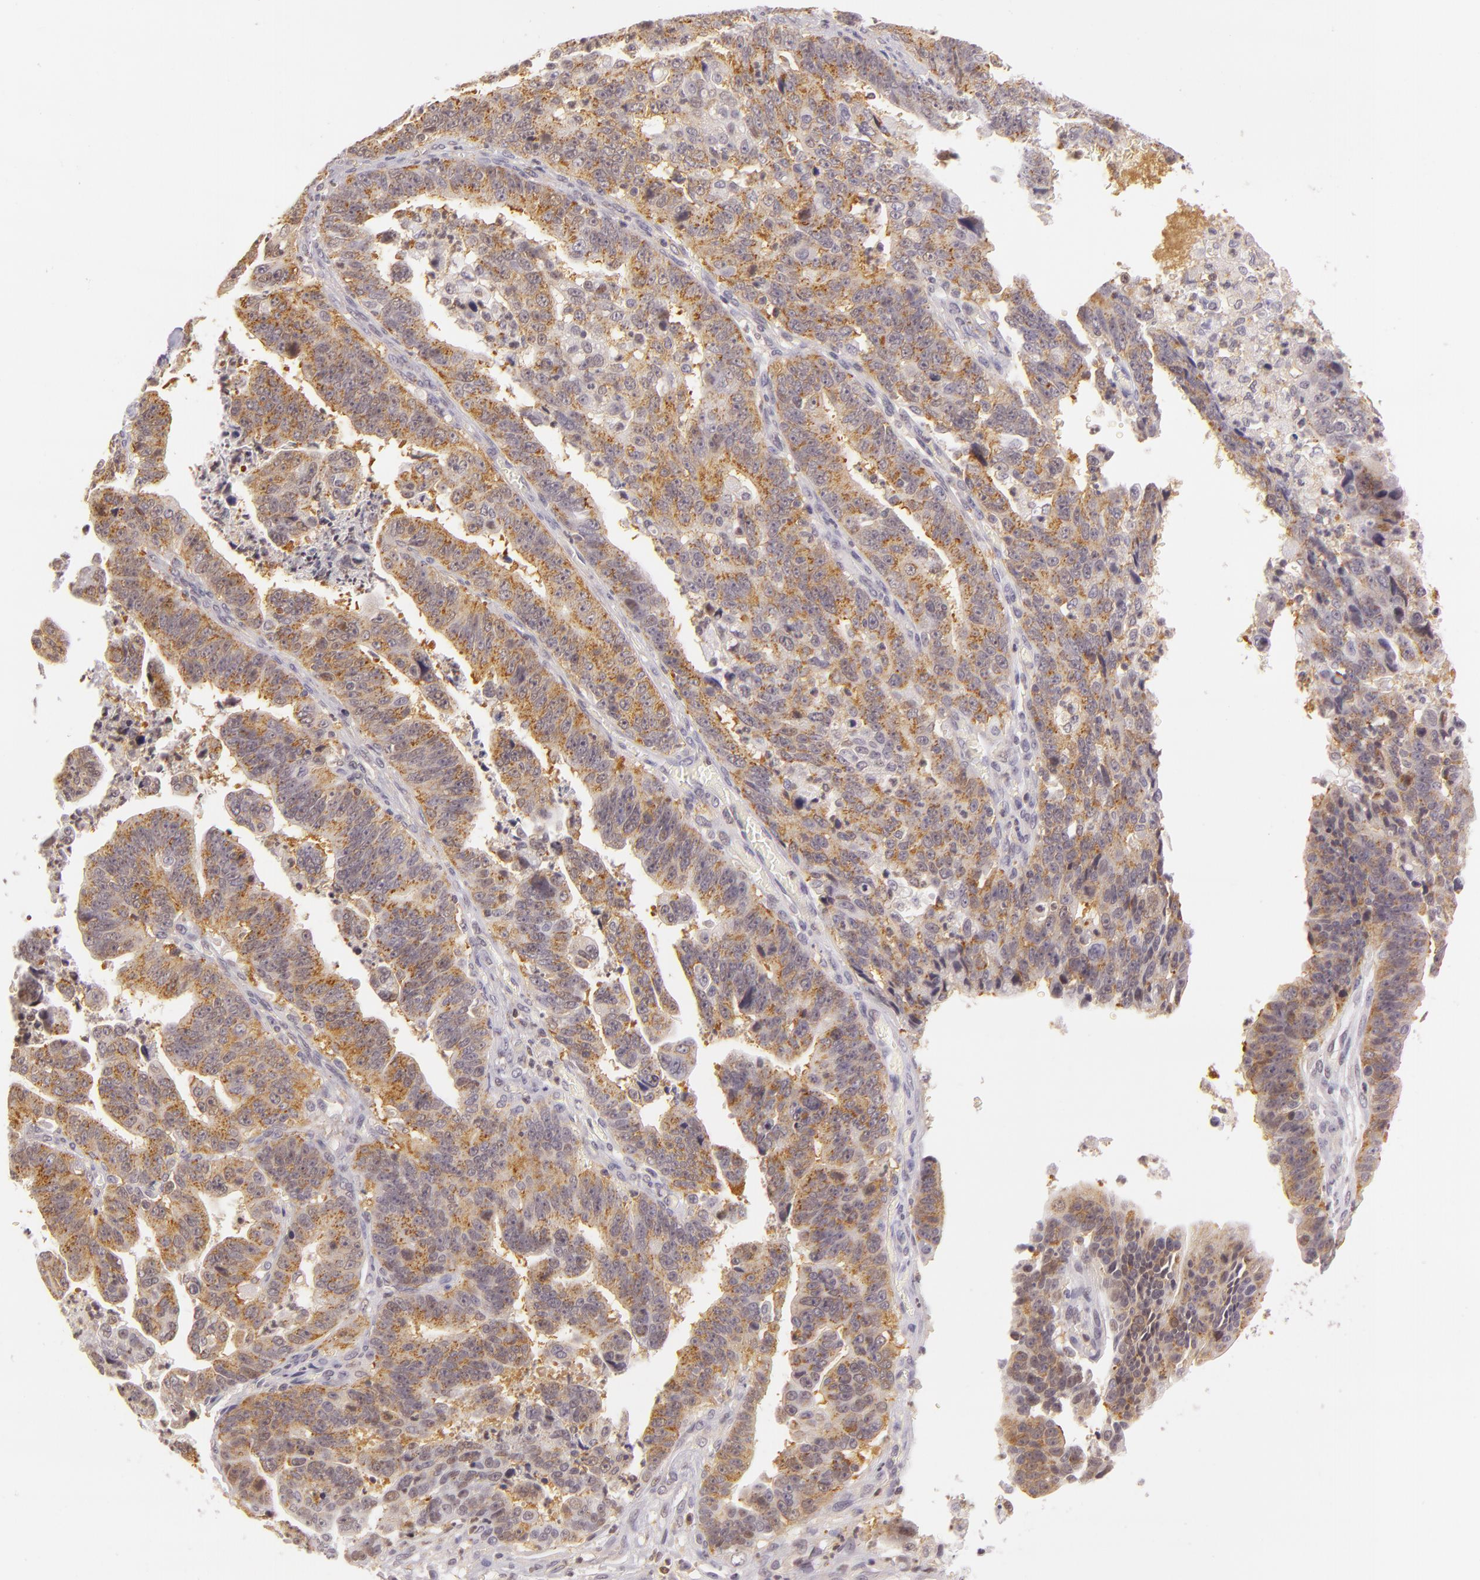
{"staining": {"intensity": "moderate", "quantity": "<25%", "location": "cytoplasmic/membranous"}, "tissue": "stomach cancer", "cell_type": "Tumor cells", "image_type": "cancer", "snomed": [{"axis": "morphology", "description": "Adenocarcinoma, NOS"}, {"axis": "topography", "description": "Stomach, upper"}], "caption": "Tumor cells display moderate cytoplasmic/membranous staining in approximately <25% of cells in stomach cancer.", "gene": "IMPDH1", "patient": {"sex": "female", "age": 50}}